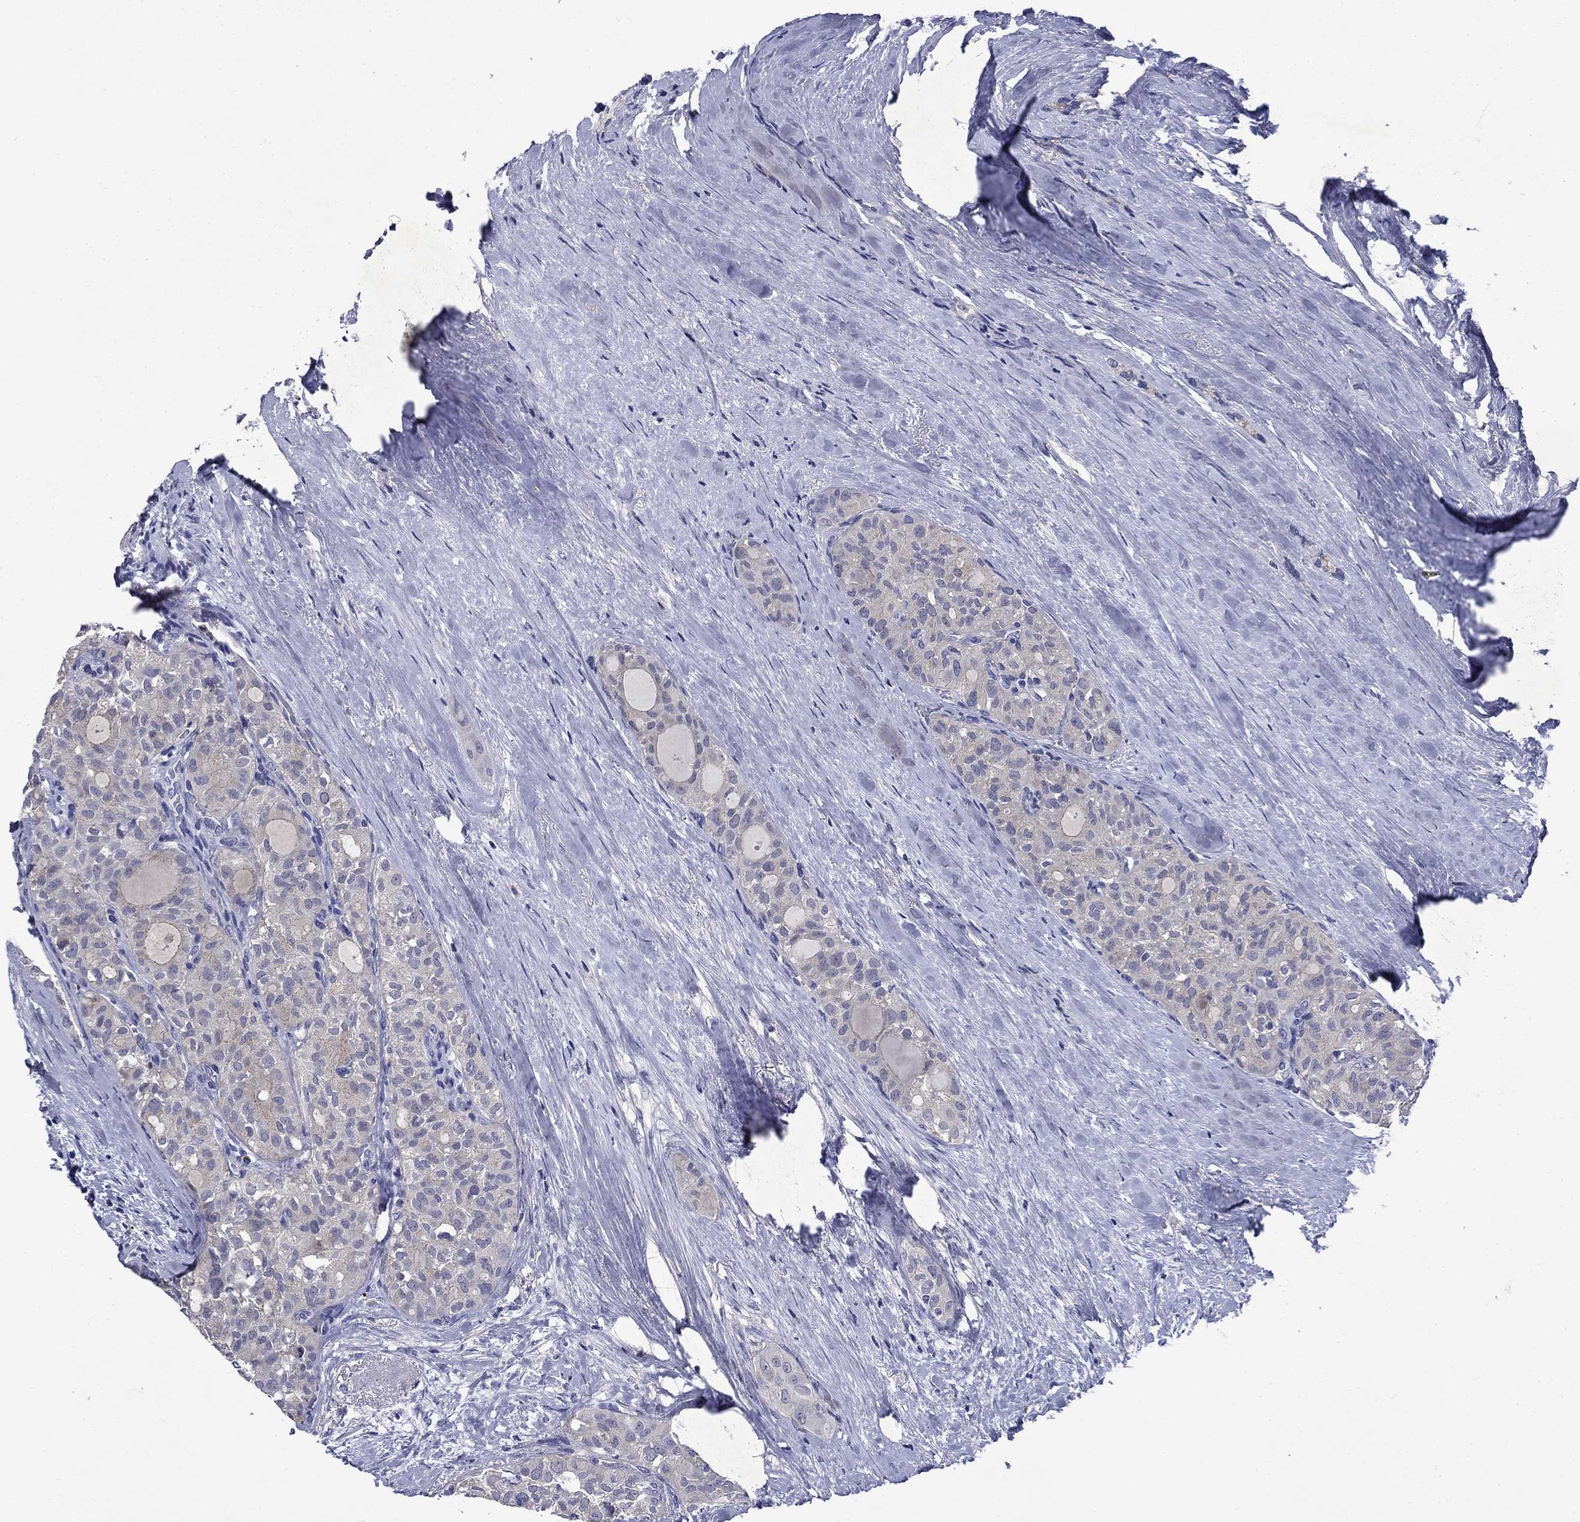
{"staining": {"intensity": "negative", "quantity": "none", "location": "none"}, "tissue": "thyroid cancer", "cell_type": "Tumor cells", "image_type": "cancer", "snomed": [{"axis": "morphology", "description": "Follicular adenoma carcinoma, NOS"}, {"axis": "topography", "description": "Thyroid gland"}], "caption": "An IHC photomicrograph of thyroid cancer (follicular adenoma carcinoma) is shown. There is no staining in tumor cells of thyroid cancer (follicular adenoma carcinoma). (DAB IHC, high magnification).", "gene": "STAB2", "patient": {"sex": "male", "age": 75}}